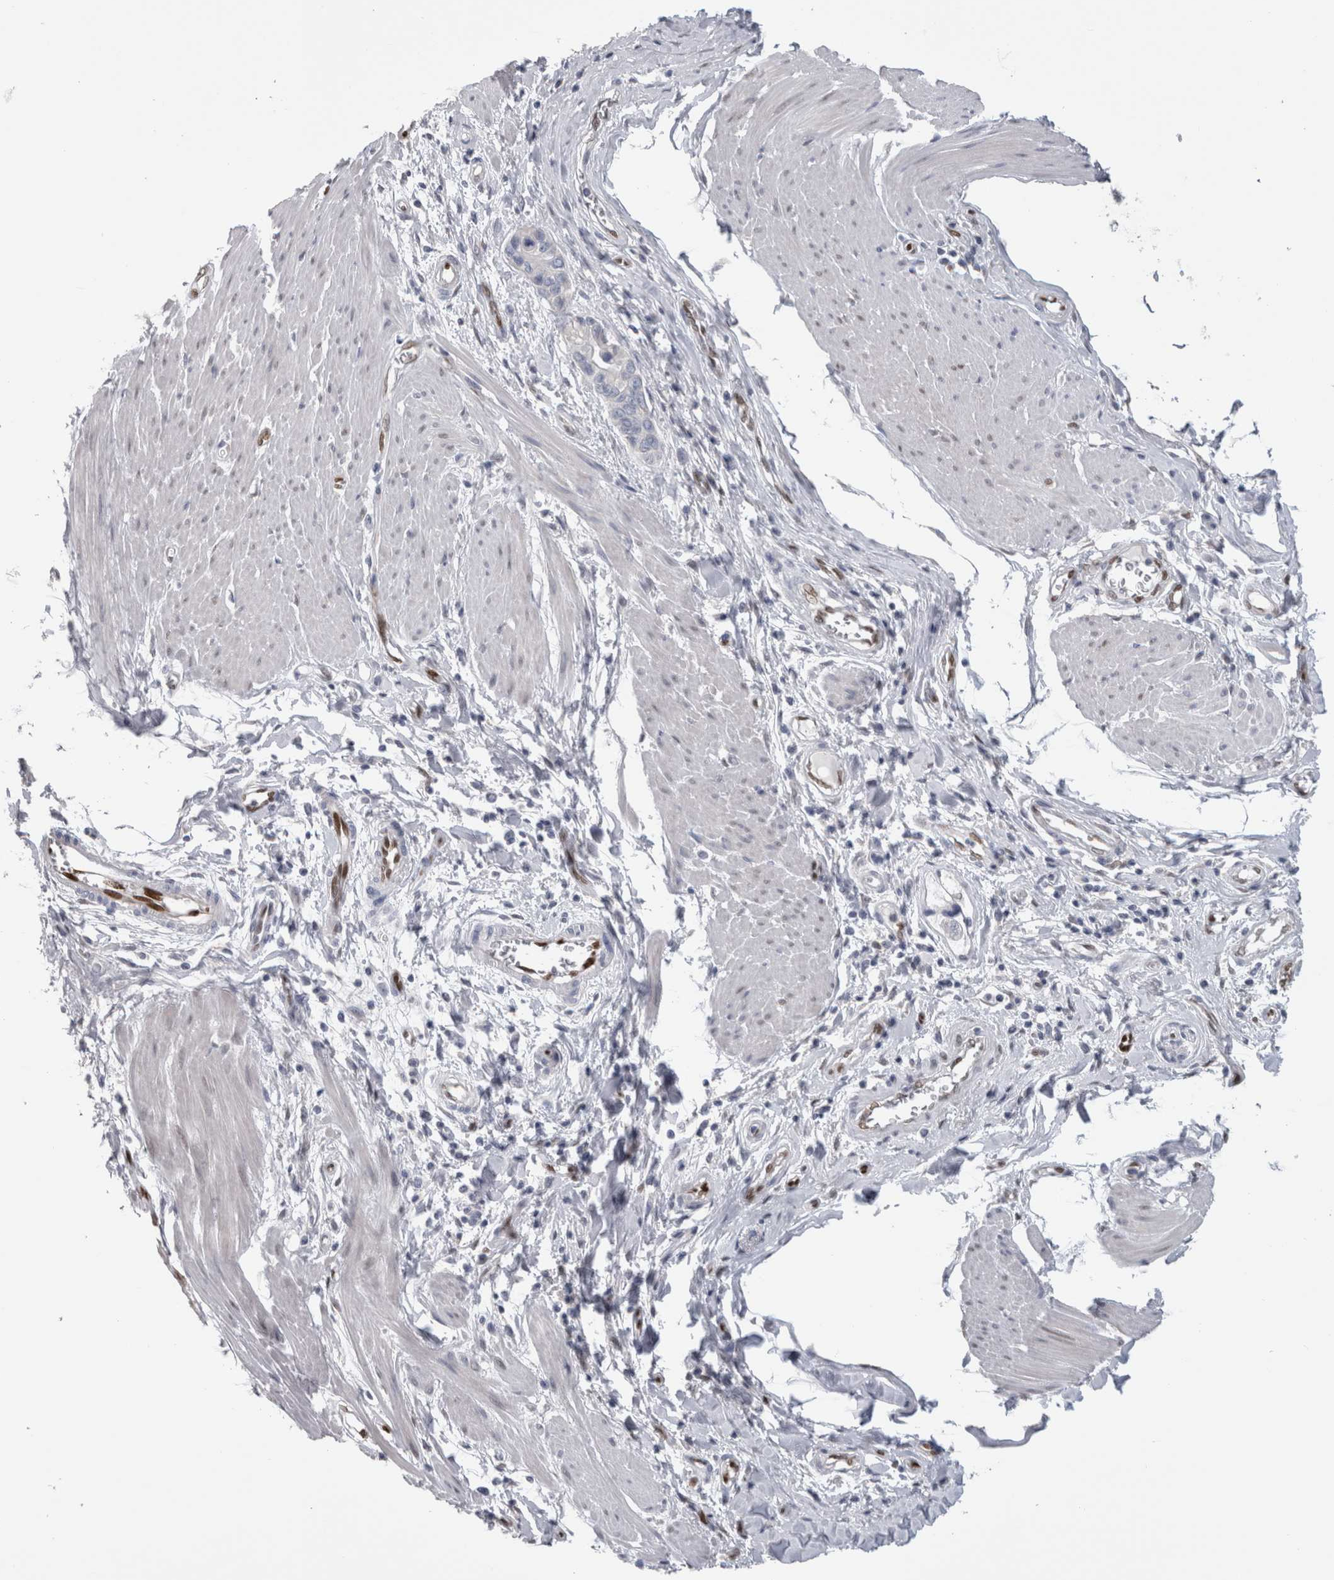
{"staining": {"intensity": "negative", "quantity": "none", "location": "none"}, "tissue": "pancreatic cancer", "cell_type": "Tumor cells", "image_type": "cancer", "snomed": [{"axis": "morphology", "description": "Adenocarcinoma, NOS"}, {"axis": "topography", "description": "Pancreas"}], "caption": "Immunohistochemistry (IHC) image of pancreatic adenocarcinoma stained for a protein (brown), which exhibits no expression in tumor cells.", "gene": "IL33", "patient": {"sex": "male", "age": 74}}